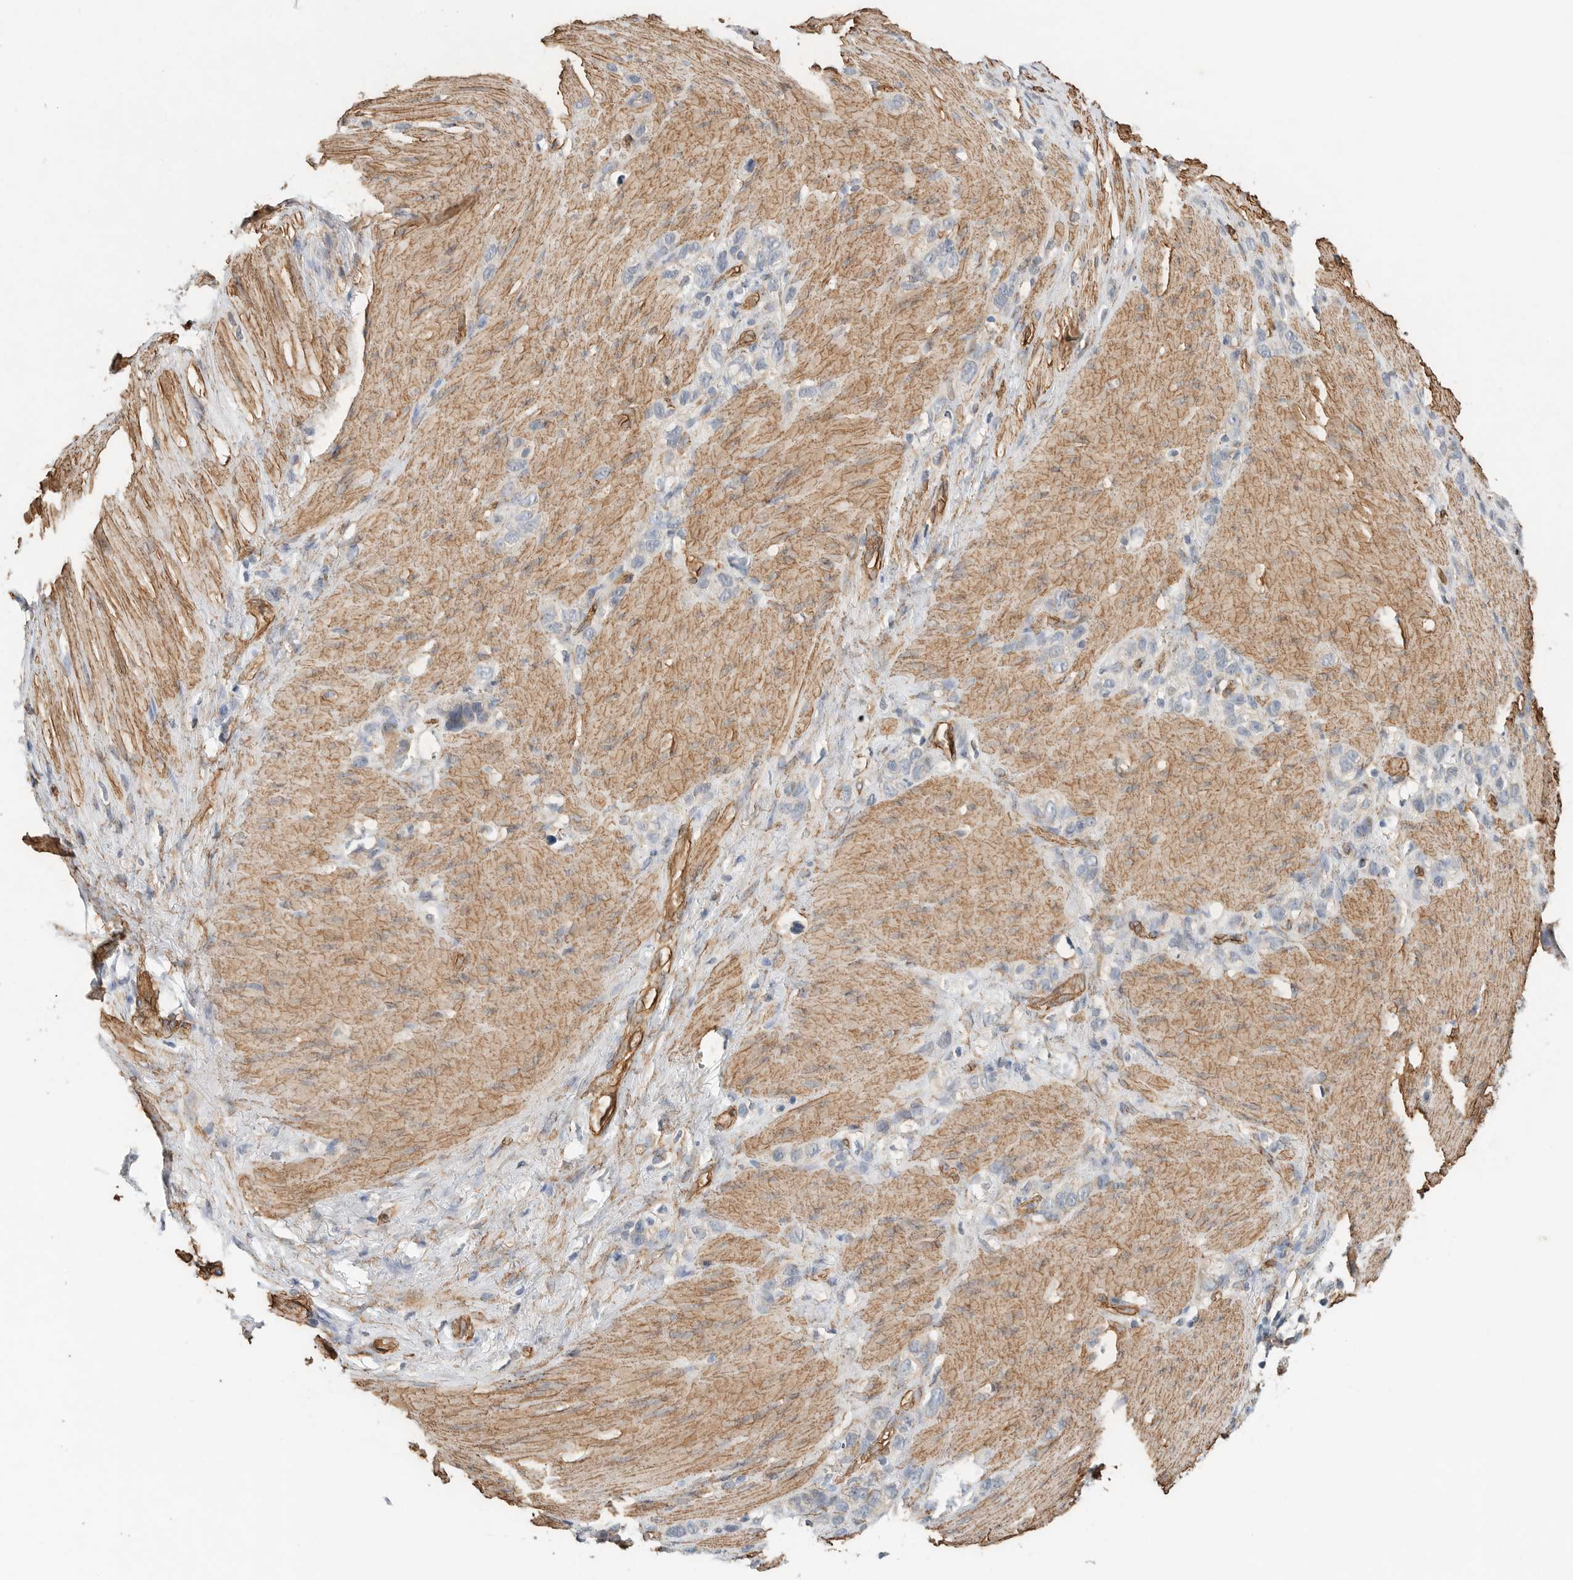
{"staining": {"intensity": "negative", "quantity": "none", "location": "none"}, "tissue": "stomach cancer", "cell_type": "Tumor cells", "image_type": "cancer", "snomed": [{"axis": "morphology", "description": "Normal tissue, NOS"}, {"axis": "morphology", "description": "Adenocarcinoma, NOS"}, {"axis": "morphology", "description": "Adenocarcinoma, High grade"}, {"axis": "topography", "description": "Stomach, upper"}, {"axis": "topography", "description": "Stomach"}], "caption": "DAB immunohistochemical staining of human high-grade adenocarcinoma (stomach) displays no significant staining in tumor cells.", "gene": "JMJD4", "patient": {"sex": "female", "age": 65}}